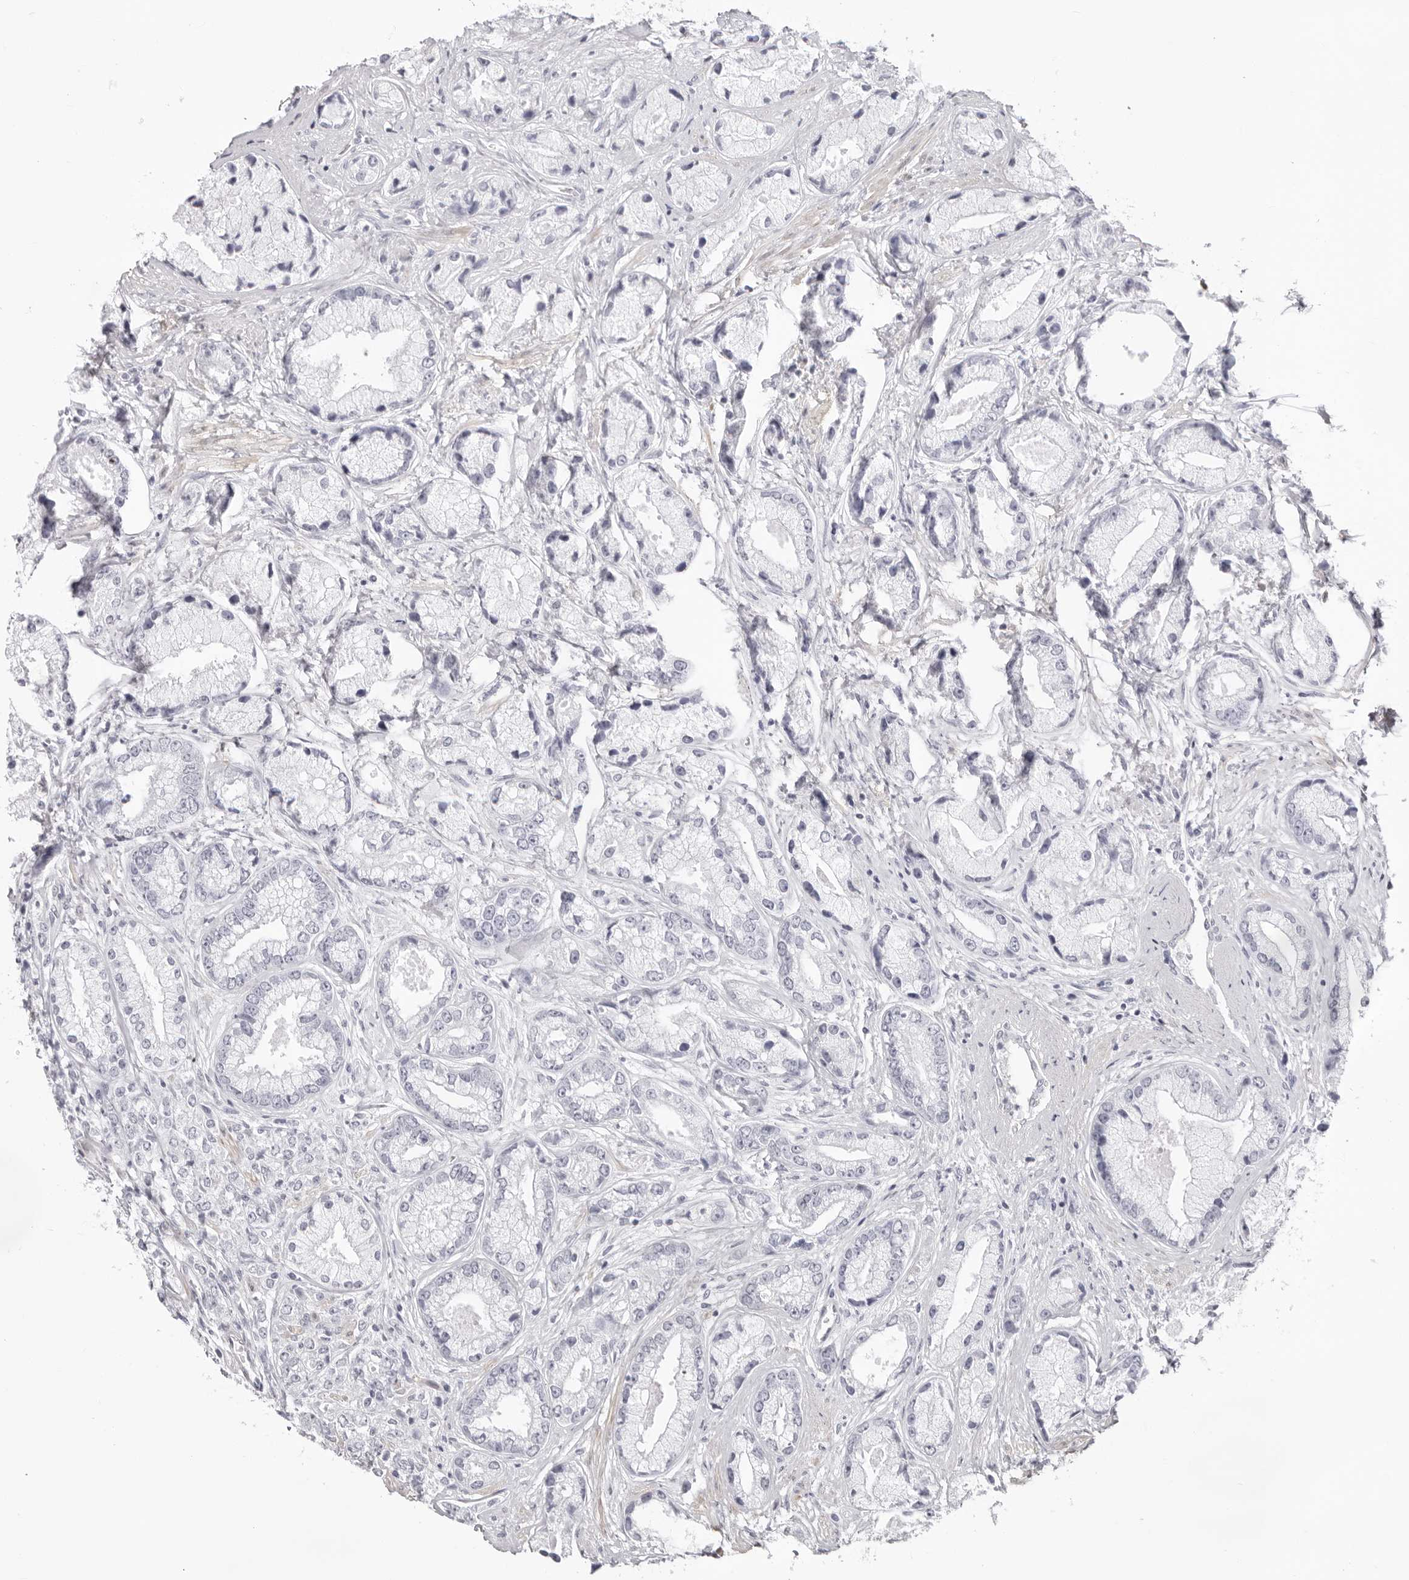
{"staining": {"intensity": "negative", "quantity": "none", "location": "none"}, "tissue": "prostate cancer", "cell_type": "Tumor cells", "image_type": "cancer", "snomed": [{"axis": "morphology", "description": "Adenocarcinoma, High grade"}, {"axis": "topography", "description": "Prostate"}], "caption": "The immunohistochemistry image has no significant expression in tumor cells of prostate adenocarcinoma (high-grade) tissue. Nuclei are stained in blue.", "gene": "INSL3", "patient": {"sex": "male", "age": 61}}